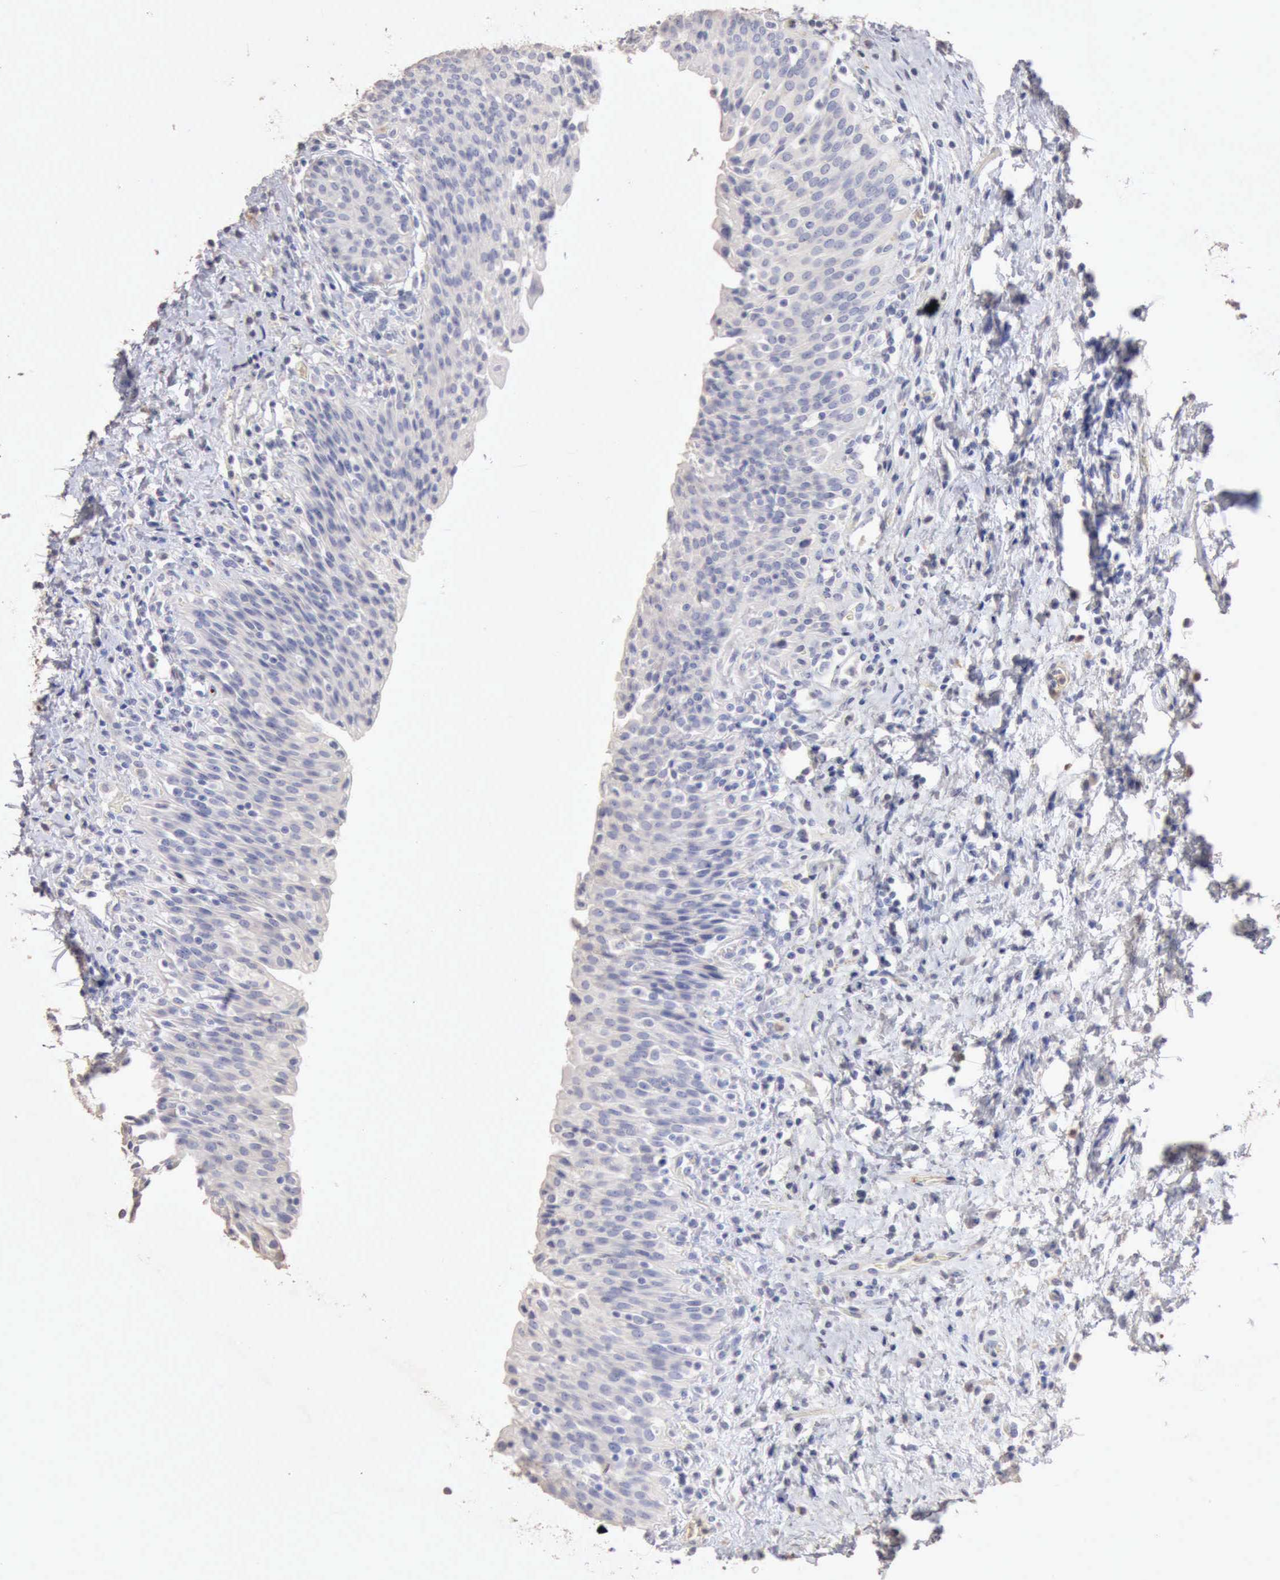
{"staining": {"intensity": "negative", "quantity": "none", "location": "none"}, "tissue": "urinary bladder", "cell_type": "Urothelial cells", "image_type": "normal", "snomed": [{"axis": "morphology", "description": "Normal tissue, NOS"}, {"axis": "topography", "description": "Urinary bladder"}], "caption": "High power microscopy photomicrograph of an immunohistochemistry histopathology image of benign urinary bladder, revealing no significant positivity in urothelial cells. (Stains: DAB (3,3'-diaminobenzidine) immunohistochemistry (IHC) with hematoxylin counter stain, Microscopy: brightfield microscopy at high magnification).", "gene": "KRT6B", "patient": {"sex": "male", "age": 51}}